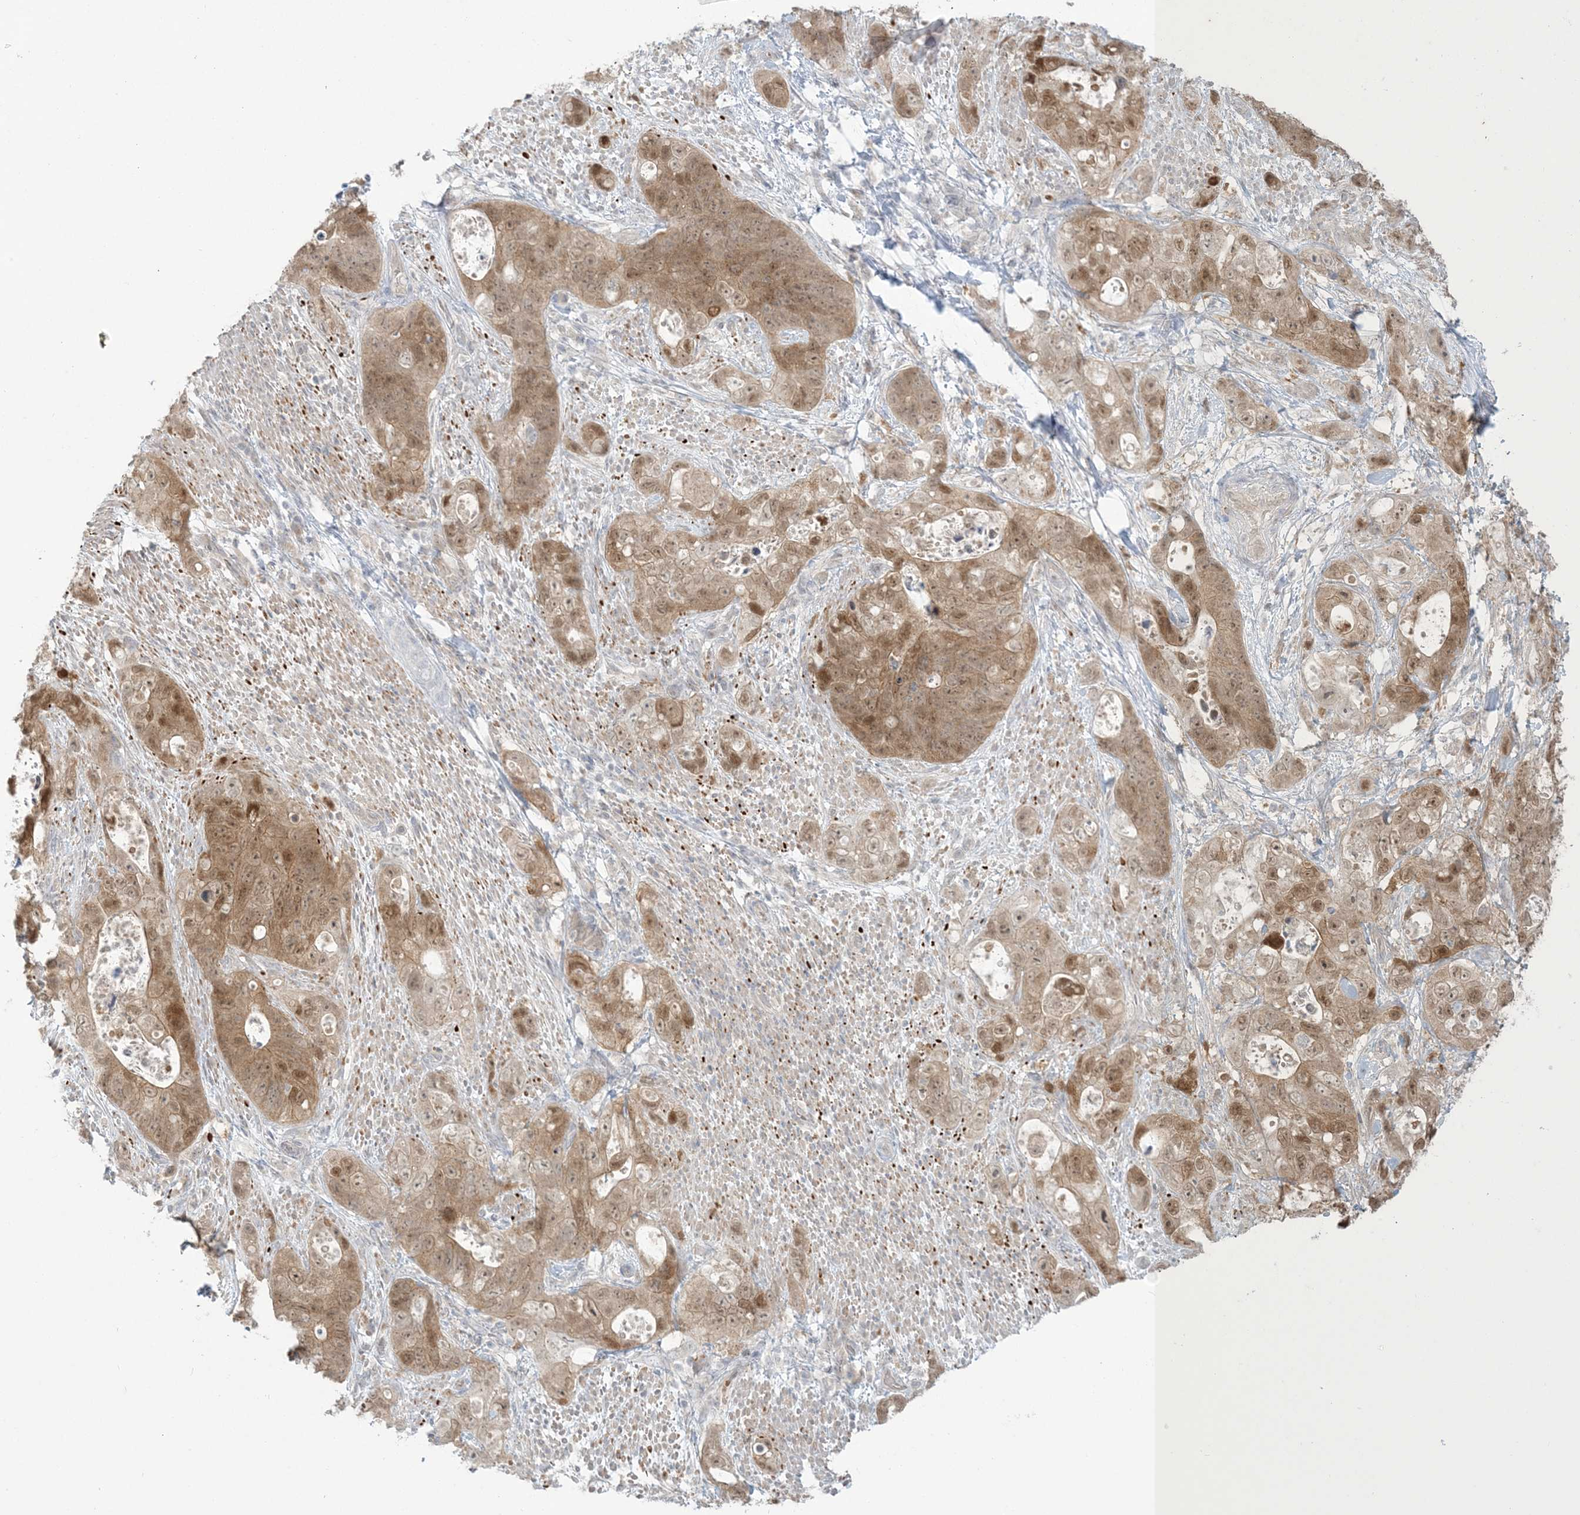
{"staining": {"intensity": "moderate", "quantity": ">75%", "location": "cytoplasmic/membranous,nuclear"}, "tissue": "stomach cancer", "cell_type": "Tumor cells", "image_type": "cancer", "snomed": [{"axis": "morphology", "description": "Adenocarcinoma, NOS"}, {"axis": "topography", "description": "Stomach"}], "caption": "Stomach adenocarcinoma was stained to show a protein in brown. There is medium levels of moderate cytoplasmic/membranous and nuclear expression in about >75% of tumor cells.", "gene": "NRBP2", "patient": {"sex": "female", "age": 89}}